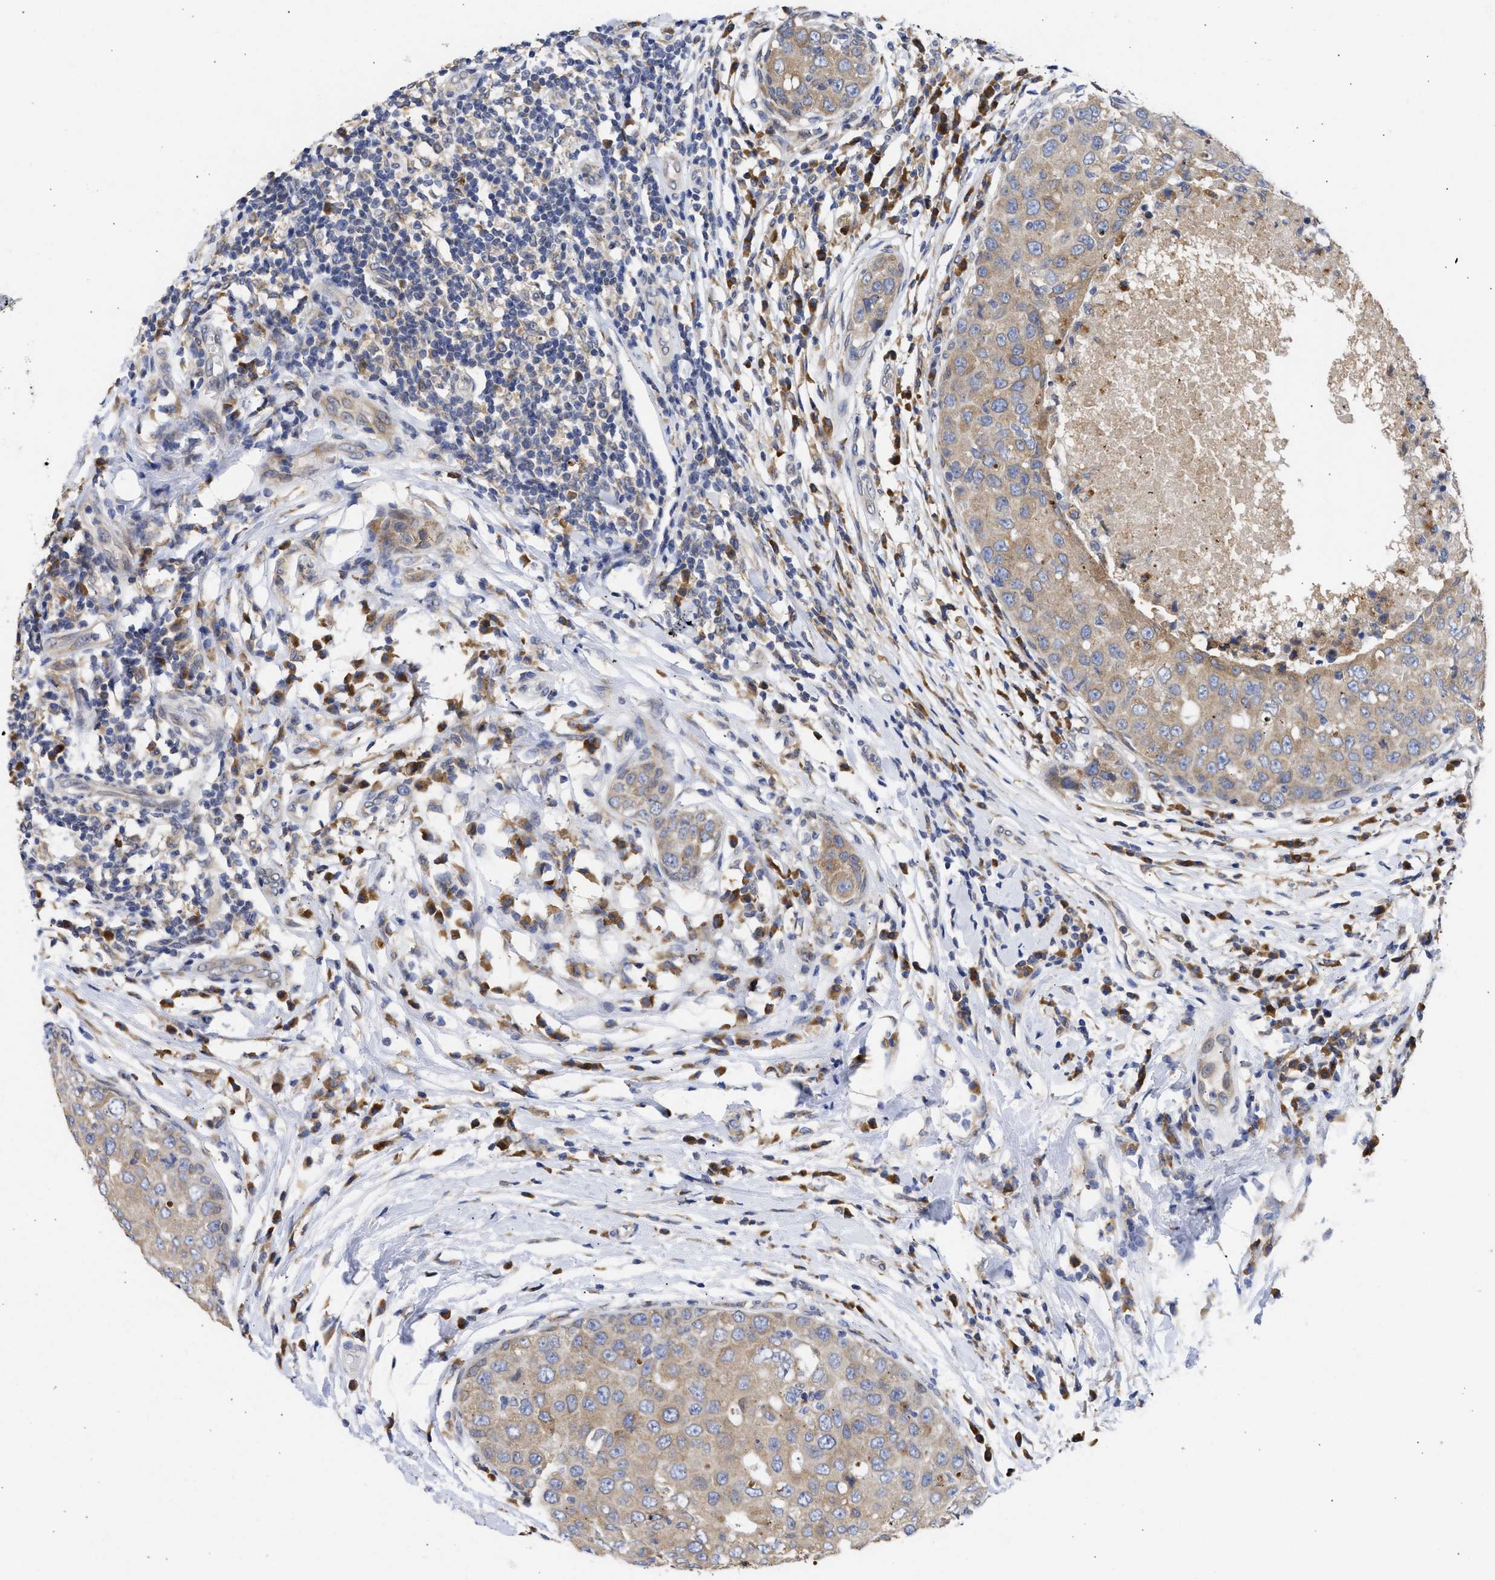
{"staining": {"intensity": "moderate", "quantity": ">75%", "location": "cytoplasmic/membranous"}, "tissue": "breast cancer", "cell_type": "Tumor cells", "image_type": "cancer", "snomed": [{"axis": "morphology", "description": "Duct carcinoma"}, {"axis": "topography", "description": "Breast"}], "caption": "Invasive ductal carcinoma (breast) stained with DAB immunohistochemistry (IHC) displays medium levels of moderate cytoplasmic/membranous expression in approximately >75% of tumor cells.", "gene": "TMED1", "patient": {"sex": "female", "age": 27}}